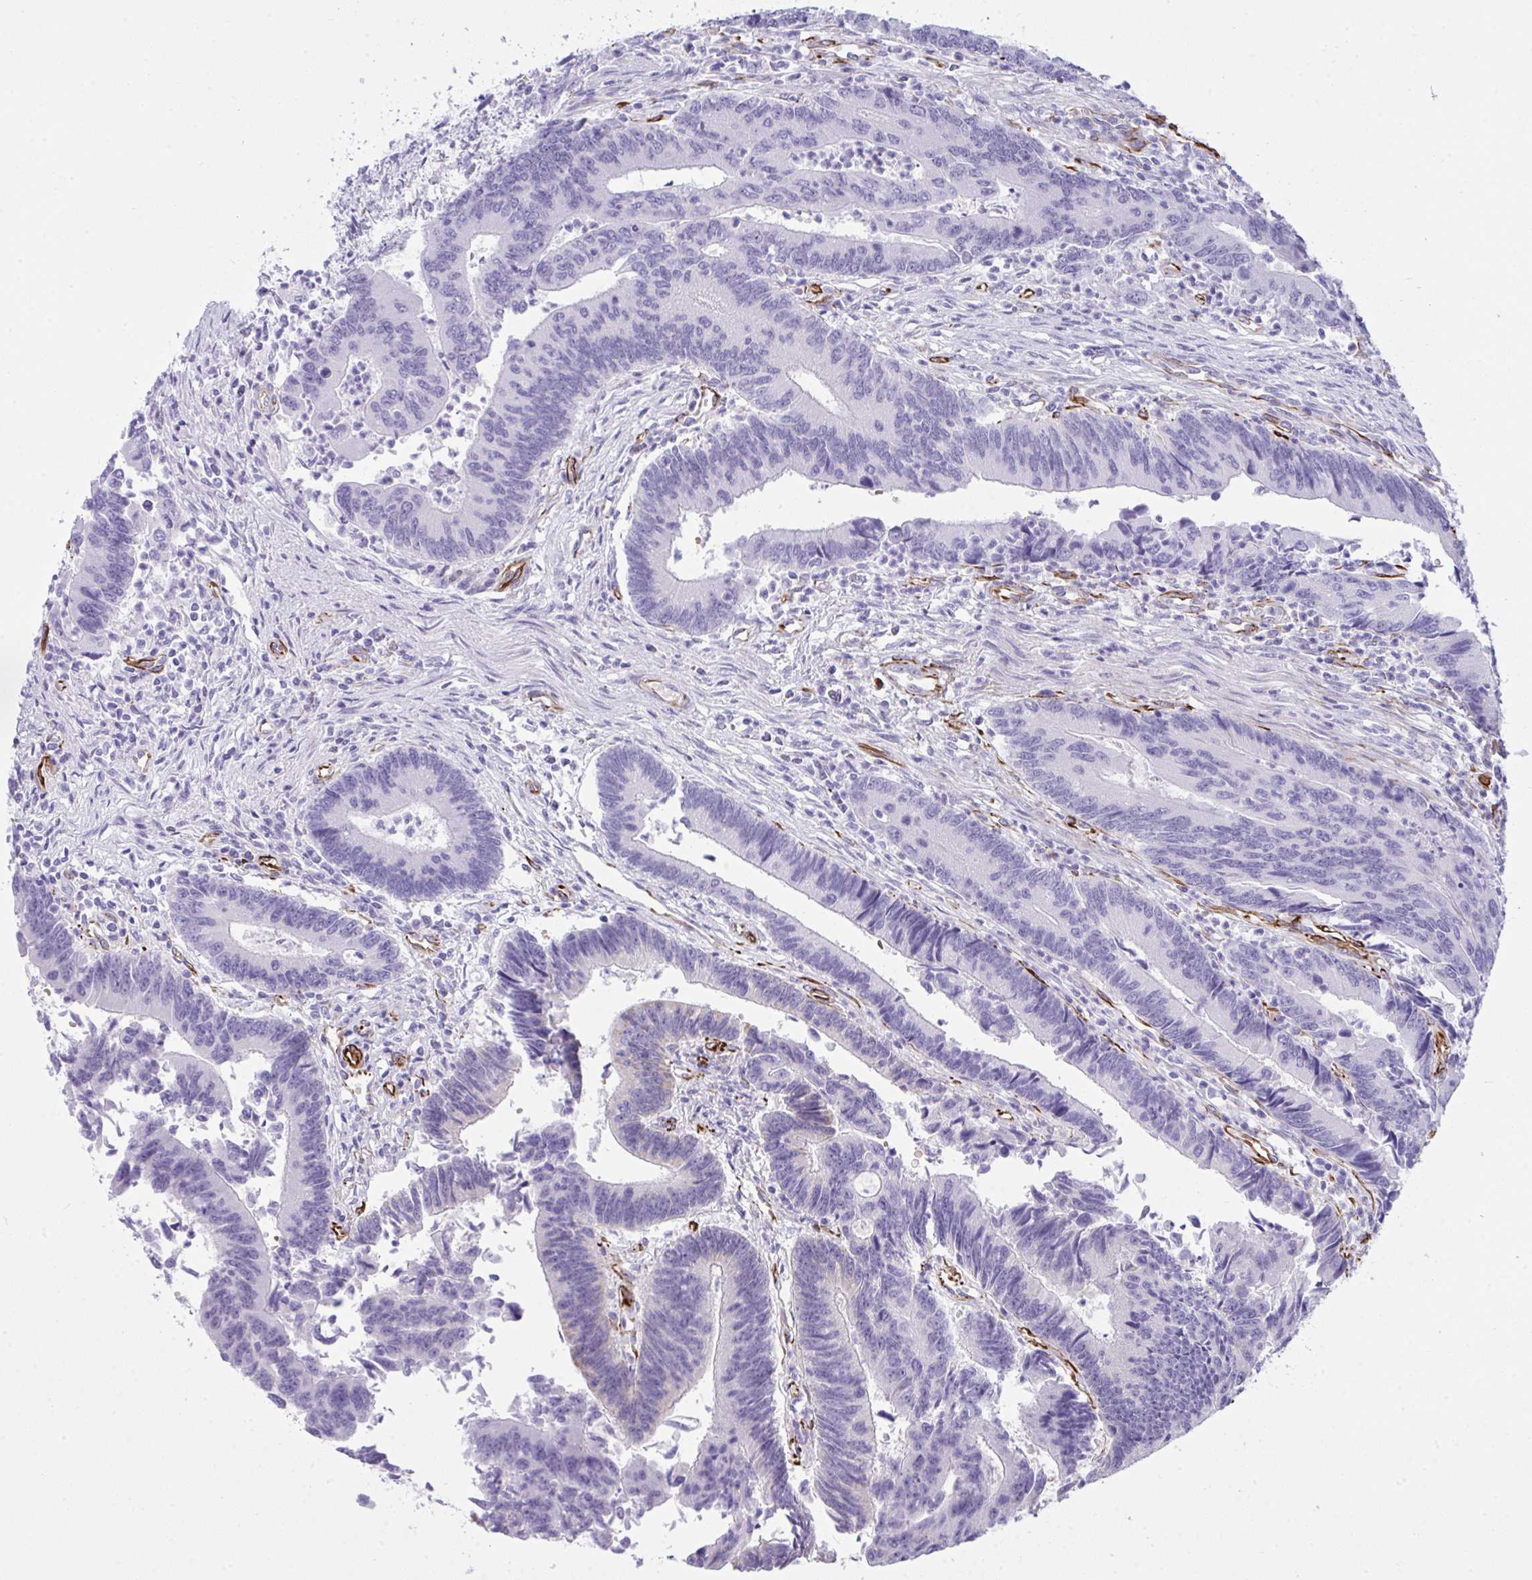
{"staining": {"intensity": "negative", "quantity": "none", "location": "none"}, "tissue": "colorectal cancer", "cell_type": "Tumor cells", "image_type": "cancer", "snomed": [{"axis": "morphology", "description": "Adenocarcinoma, NOS"}, {"axis": "topography", "description": "Colon"}], "caption": "Immunohistochemistry image of colorectal cancer stained for a protein (brown), which shows no staining in tumor cells.", "gene": "SLC35B1", "patient": {"sex": "female", "age": 67}}